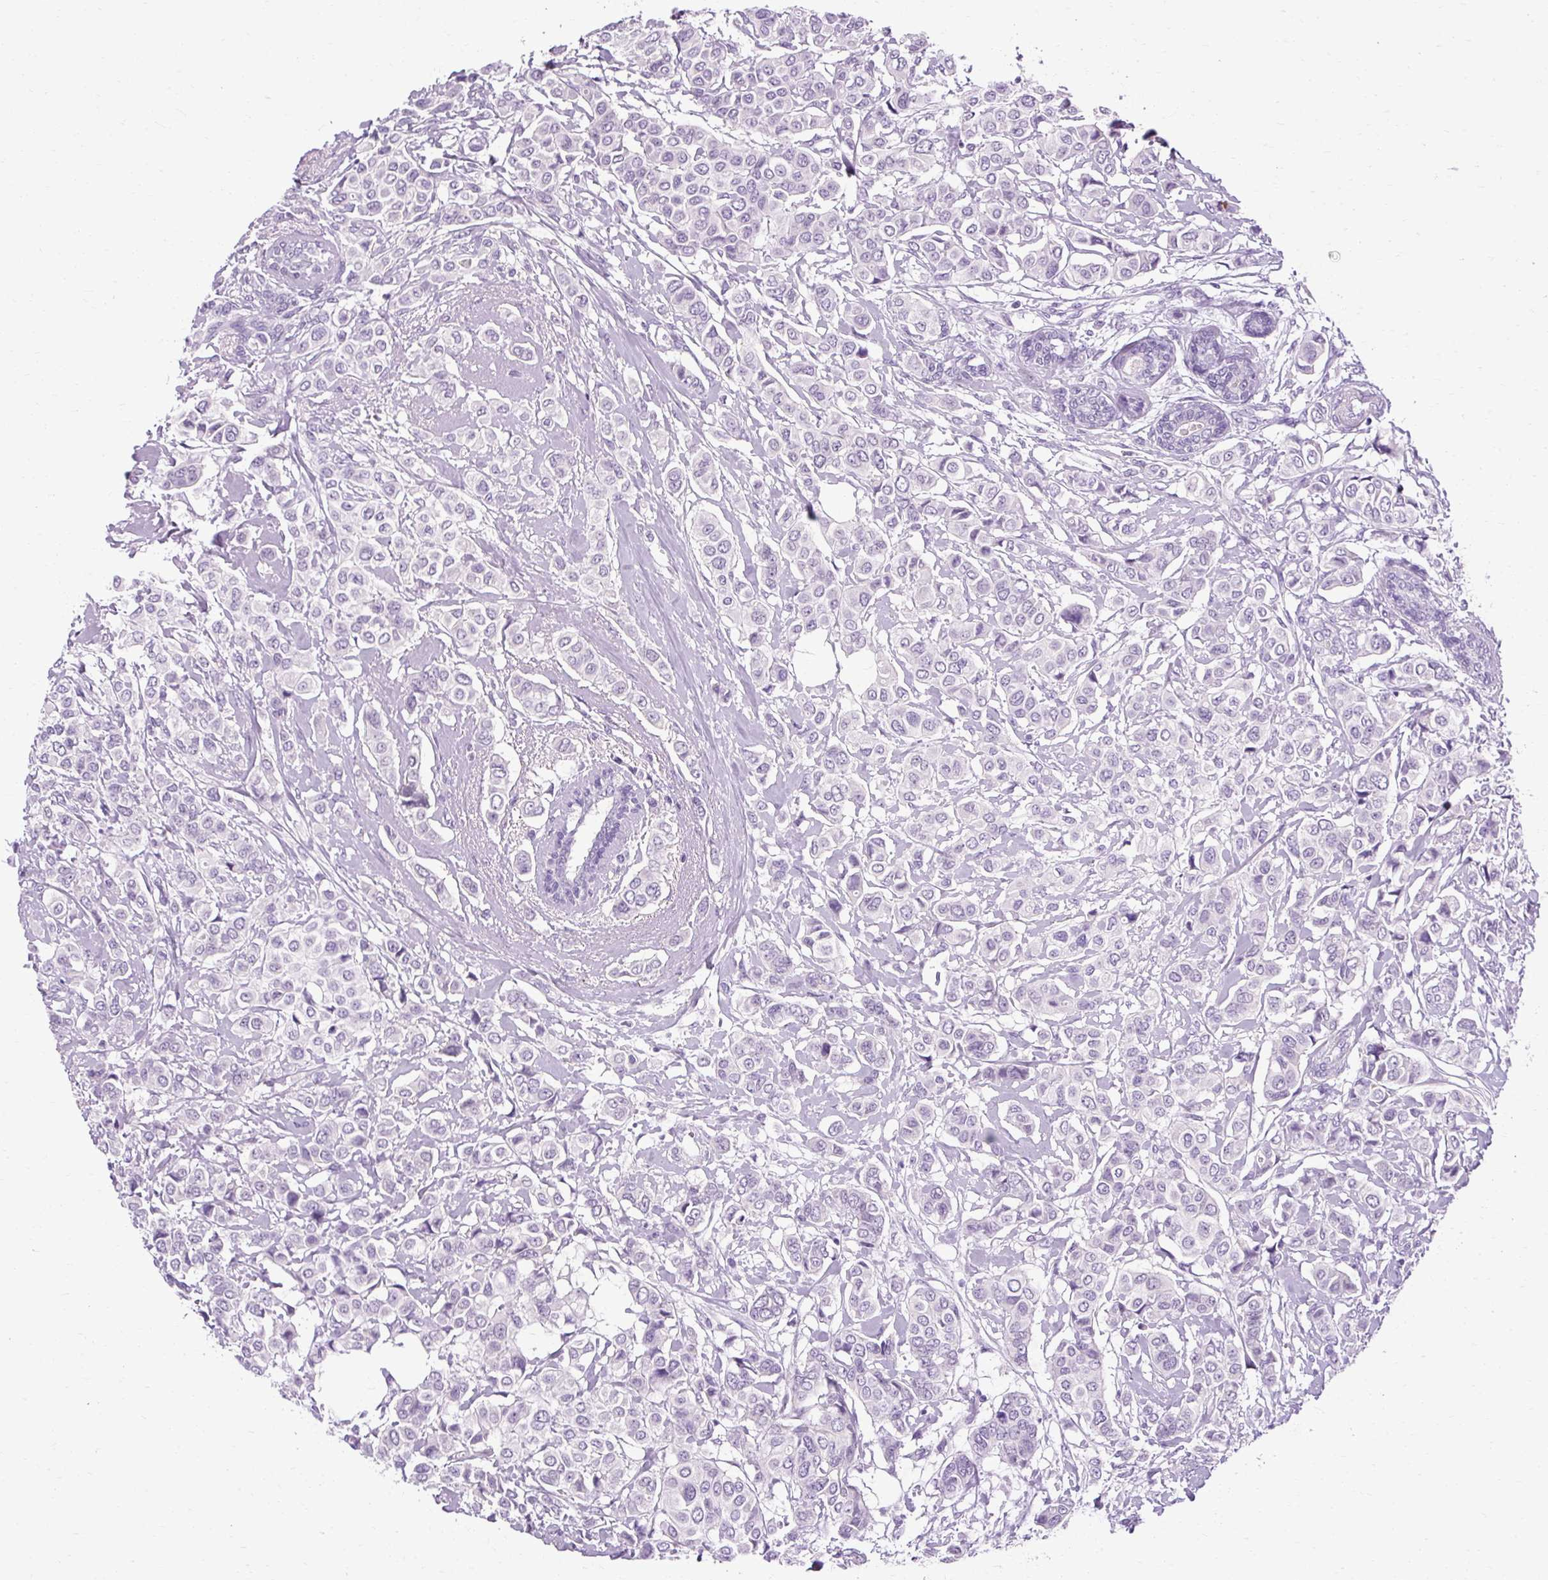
{"staining": {"intensity": "negative", "quantity": "none", "location": "none"}, "tissue": "breast cancer", "cell_type": "Tumor cells", "image_type": "cancer", "snomed": [{"axis": "morphology", "description": "Lobular carcinoma"}, {"axis": "topography", "description": "Breast"}], "caption": "Micrograph shows no protein staining in tumor cells of breast cancer tissue. Nuclei are stained in blue.", "gene": "B3GNT4", "patient": {"sex": "female", "age": 51}}